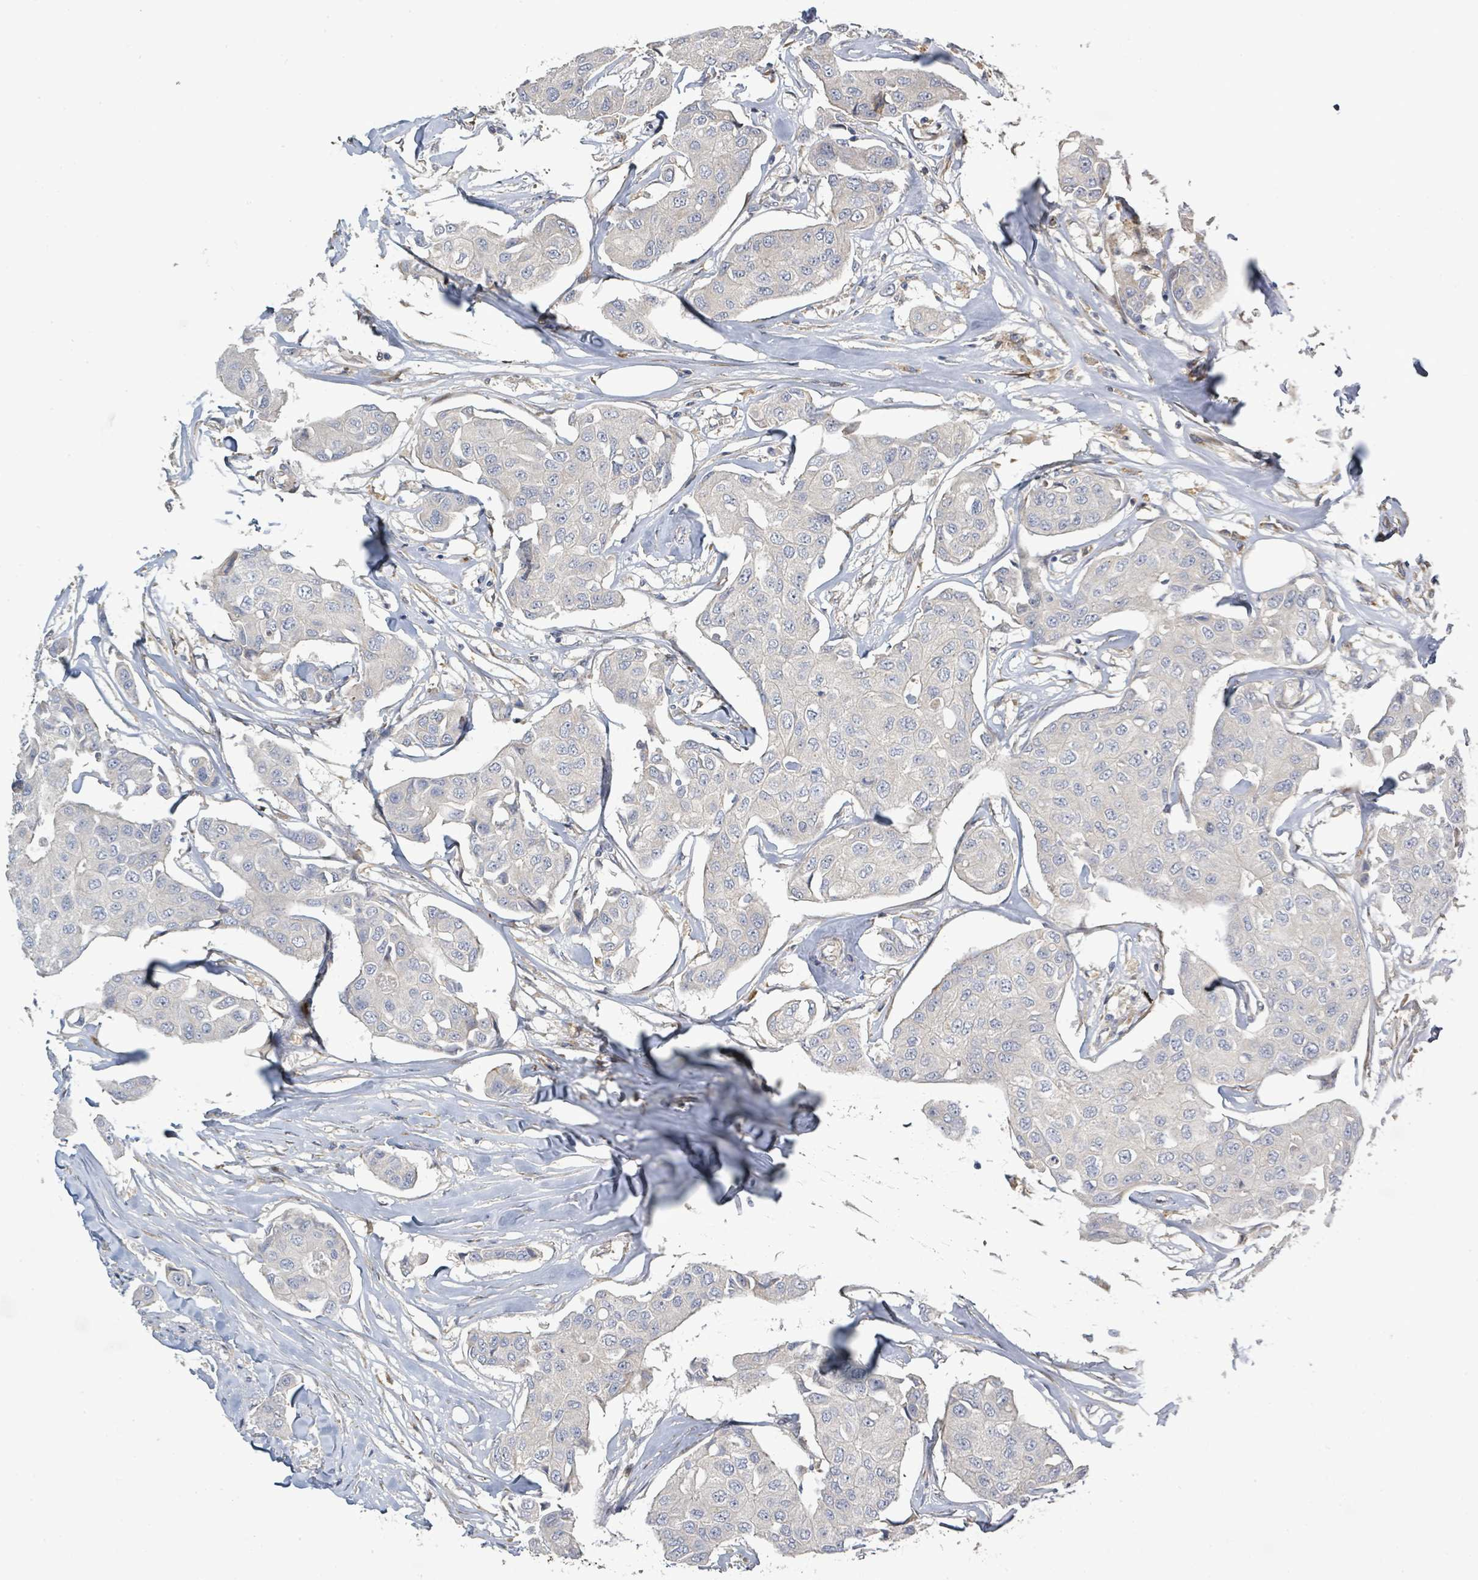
{"staining": {"intensity": "negative", "quantity": "none", "location": "none"}, "tissue": "breast cancer", "cell_type": "Tumor cells", "image_type": "cancer", "snomed": [{"axis": "morphology", "description": "Duct carcinoma"}, {"axis": "topography", "description": "Breast"}, {"axis": "topography", "description": "Lymph node"}], "caption": "High magnification brightfield microscopy of breast cancer (intraductal carcinoma) stained with DAB (brown) and counterstained with hematoxylin (blue): tumor cells show no significant expression.", "gene": "CFAP210", "patient": {"sex": "female", "age": 80}}